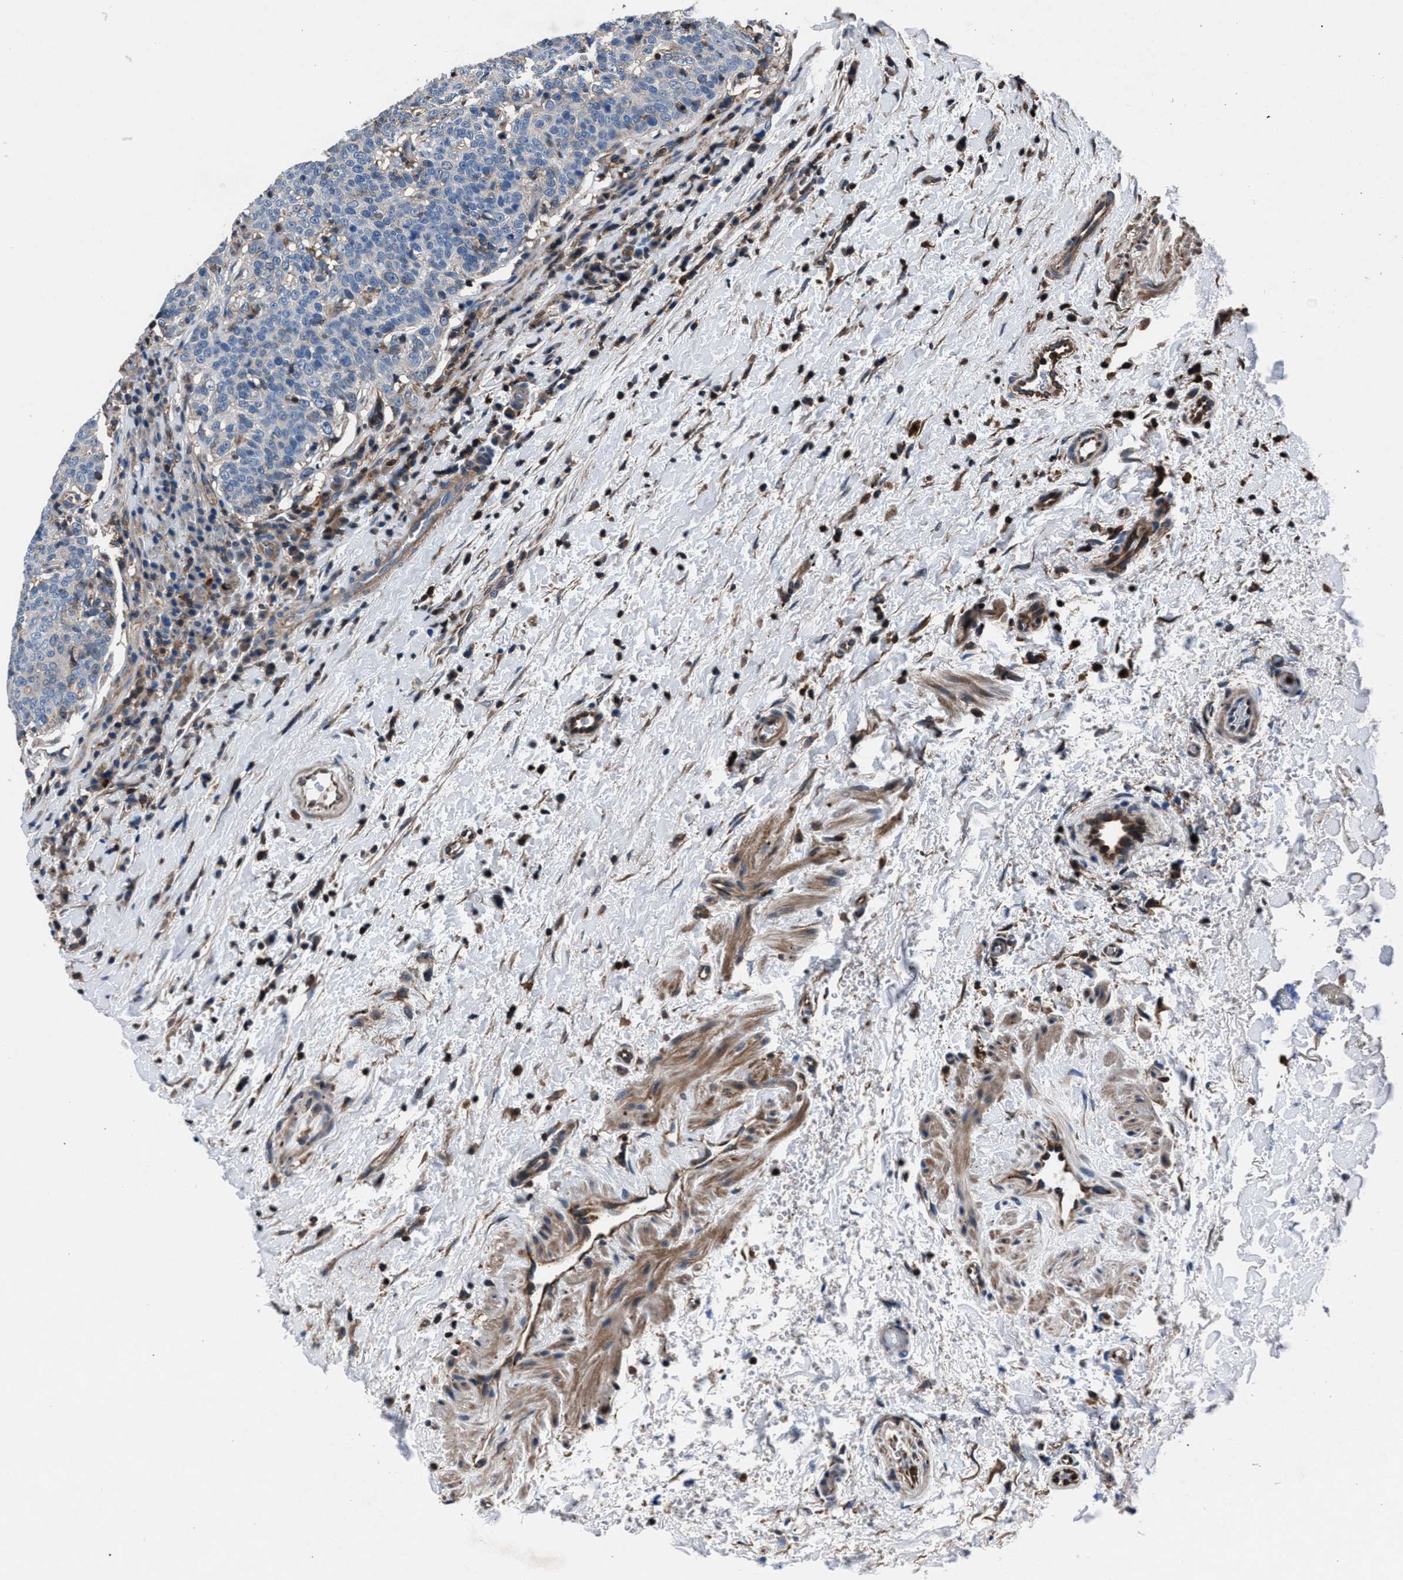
{"staining": {"intensity": "negative", "quantity": "none", "location": "none"}, "tissue": "head and neck cancer", "cell_type": "Tumor cells", "image_type": "cancer", "snomed": [{"axis": "morphology", "description": "Squamous cell carcinoma, NOS"}, {"axis": "morphology", "description": "Squamous cell carcinoma, metastatic, NOS"}, {"axis": "topography", "description": "Lymph node"}, {"axis": "topography", "description": "Head-Neck"}], "caption": "Immunohistochemical staining of human metastatic squamous cell carcinoma (head and neck) demonstrates no significant staining in tumor cells. (Immunohistochemistry, brightfield microscopy, high magnification).", "gene": "MFSD11", "patient": {"sex": "male", "age": 62}}